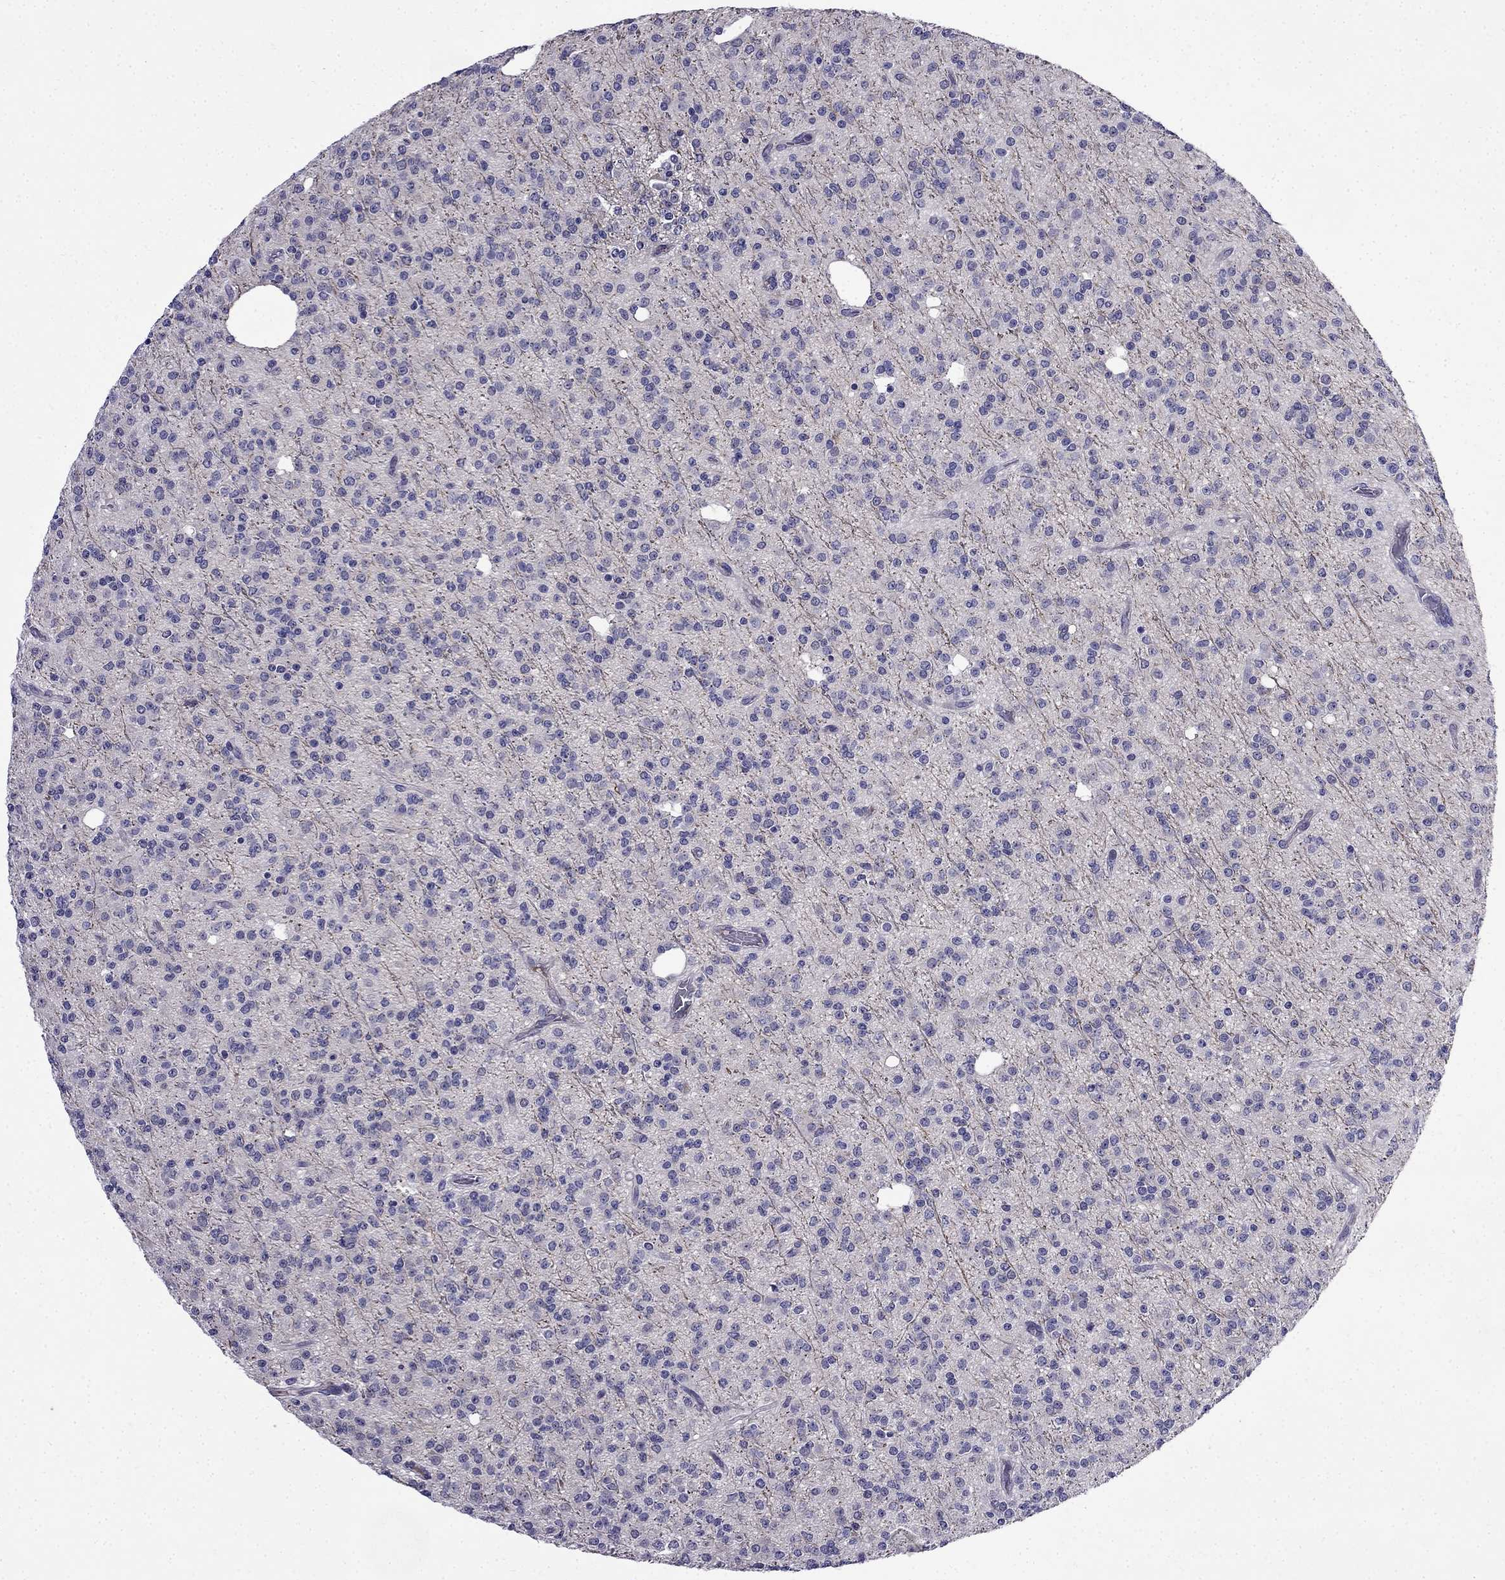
{"staining": {"intensity": "negative", "quantity": "none", "location": "none"}, "tissue": "glioma", "cell_type": "Tumor cells", "image_type": "cancer", "snomed": [{"axis": "morphology", "description": "Glioma, malignant, Low grade"}, {"axis": "topography", "description": "Brain"}], "caption": "A high-resolution histopathology image shows immunohistochemistry (IHC) staining of malignant glioma (low-grade), which shows no significant expression in tumor cells.", "gene": "PI16", "patient": {"sex": "male", "age": 27}}